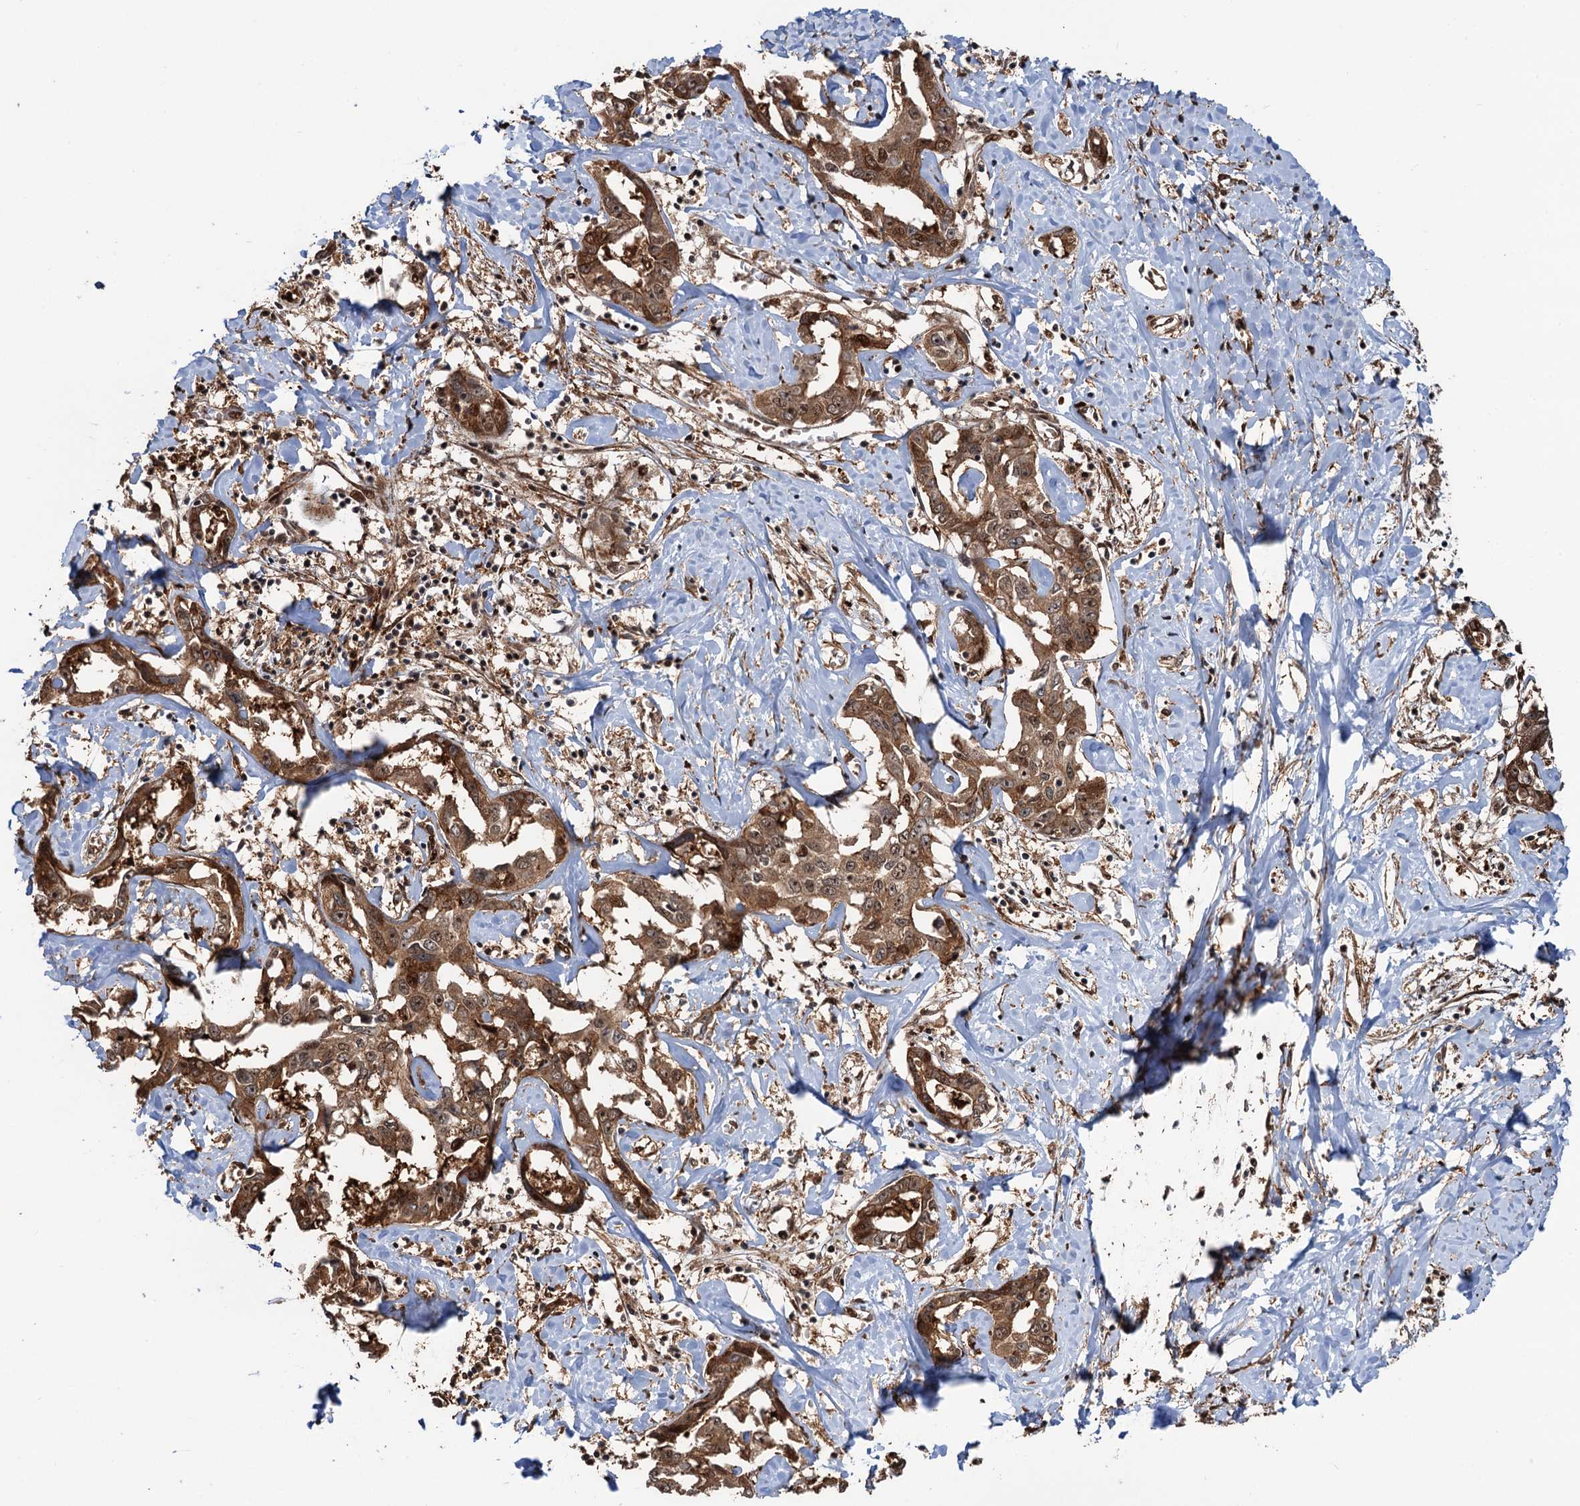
{"staining": {"intensity": "moderate", "quantity": ">75%", "location": "cytoplasmic/membranous,nuclear"}, "tissue": "liver cancer", "cell_type": "Tumor cells", "image_type": "cancer", "snomed": [{"axis": "morphology", "description": "Cholangiocarcinoma"}, {"axis": "topography", "description": "Liver"}], "caption": "Brown immunohistochemical staining in liver cancer (cholangiocarcinoma) reveals moderate cytoplasmic/membranous and nuclear expression in about >75% of tumor cells. (DAB (3,3'-diaminobenzidine) IHC, brown staining for protein, blue staining for nuclei).", "gene": "SNRNP25", "patient": {"sex": "male", "age": 59}}